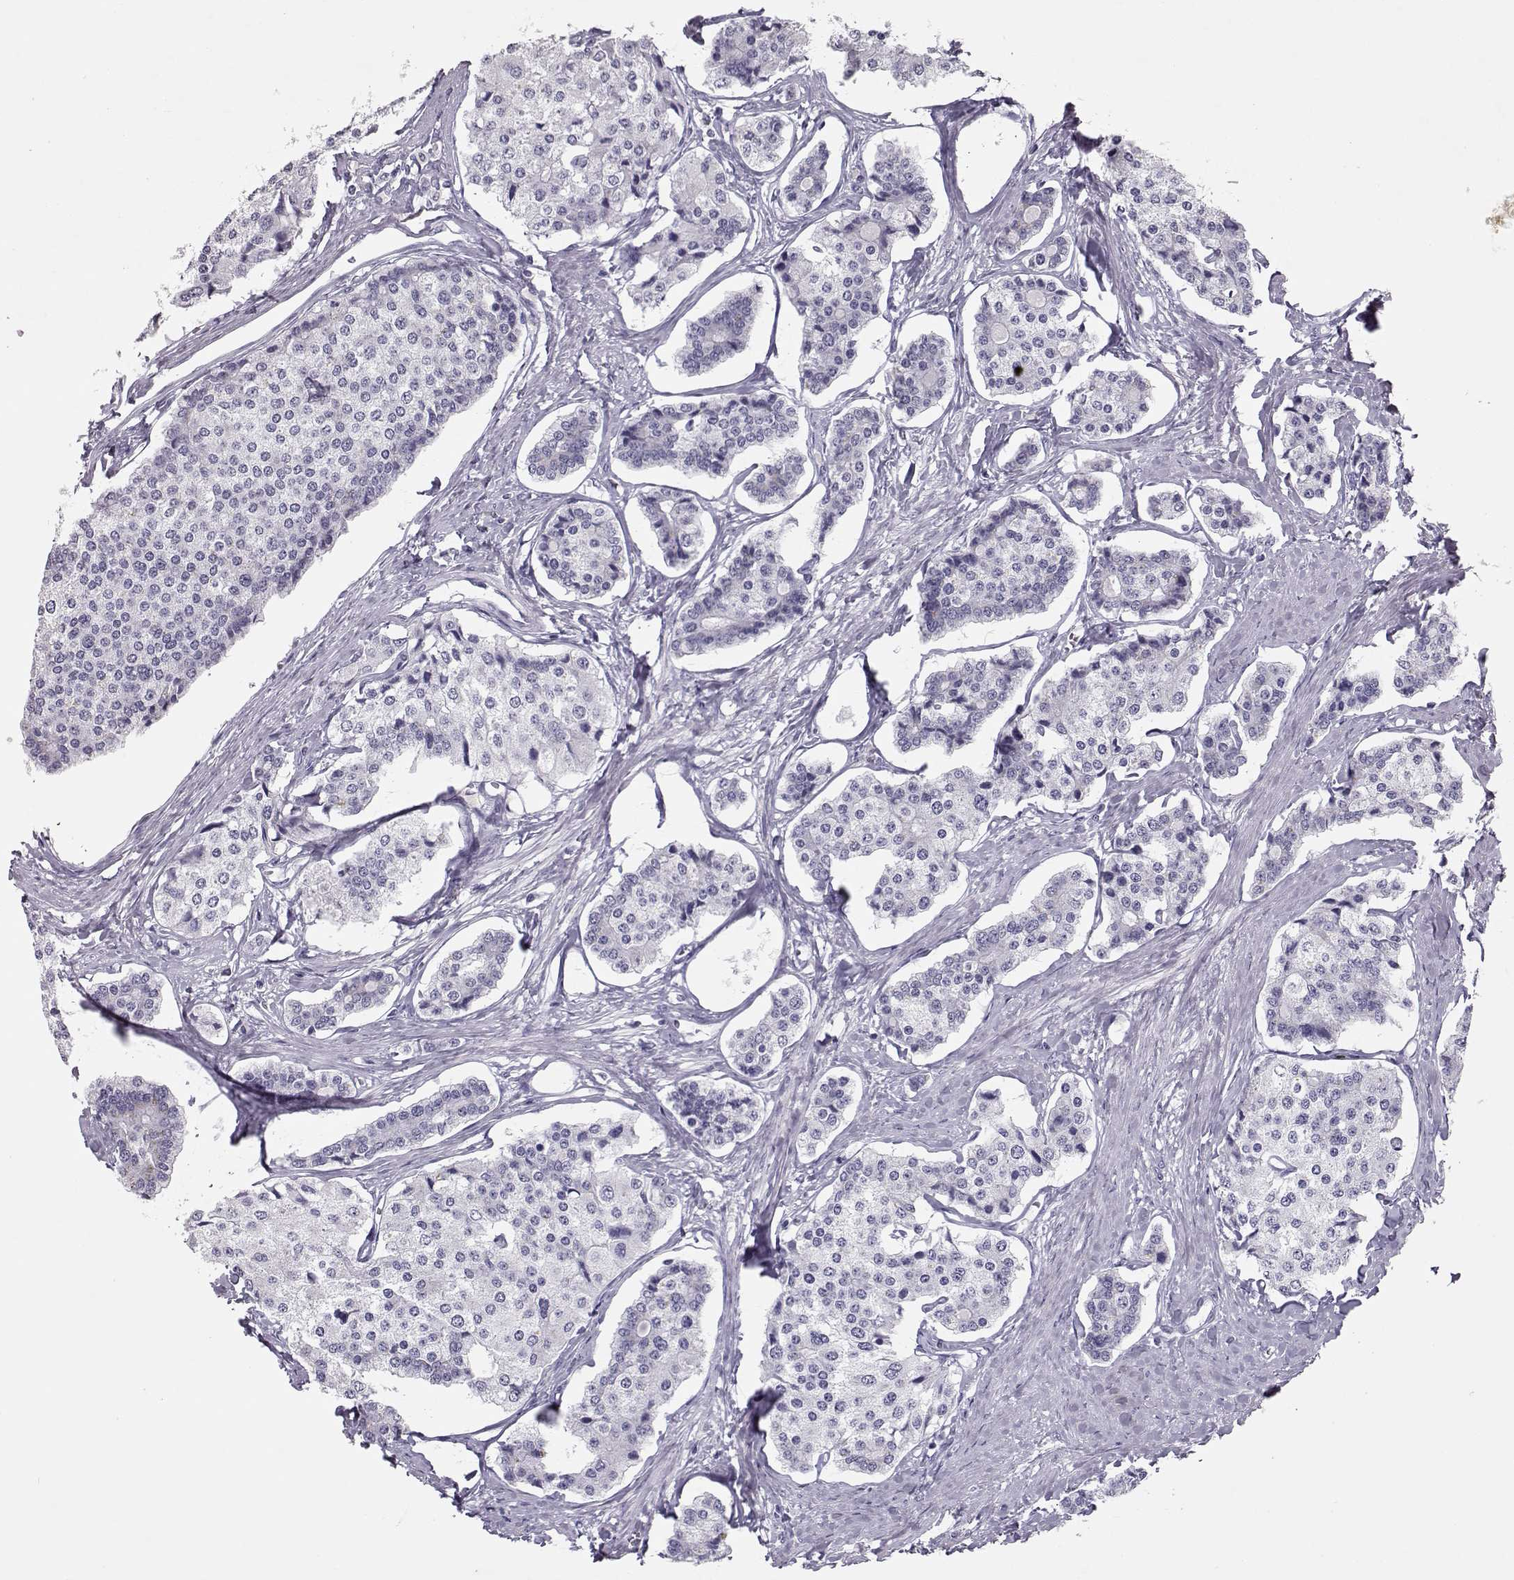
{"staining": {"intensity": "negative", "quantity": "none", "location": "none"}, "tissue": "carcinoid", "cell_type": "Tumor cells", "image_type": "cancer", "snomed": [{"axis": "morphology", "description": "Carcinoid, malignant, NOS"}, {"axis": "topography", "description": "Small intestine"}], "caption": "Tumor cells show no significant staining in carcinoid.", "gene": "SGO1", "patient": {"sex": "female", "age": 65}}